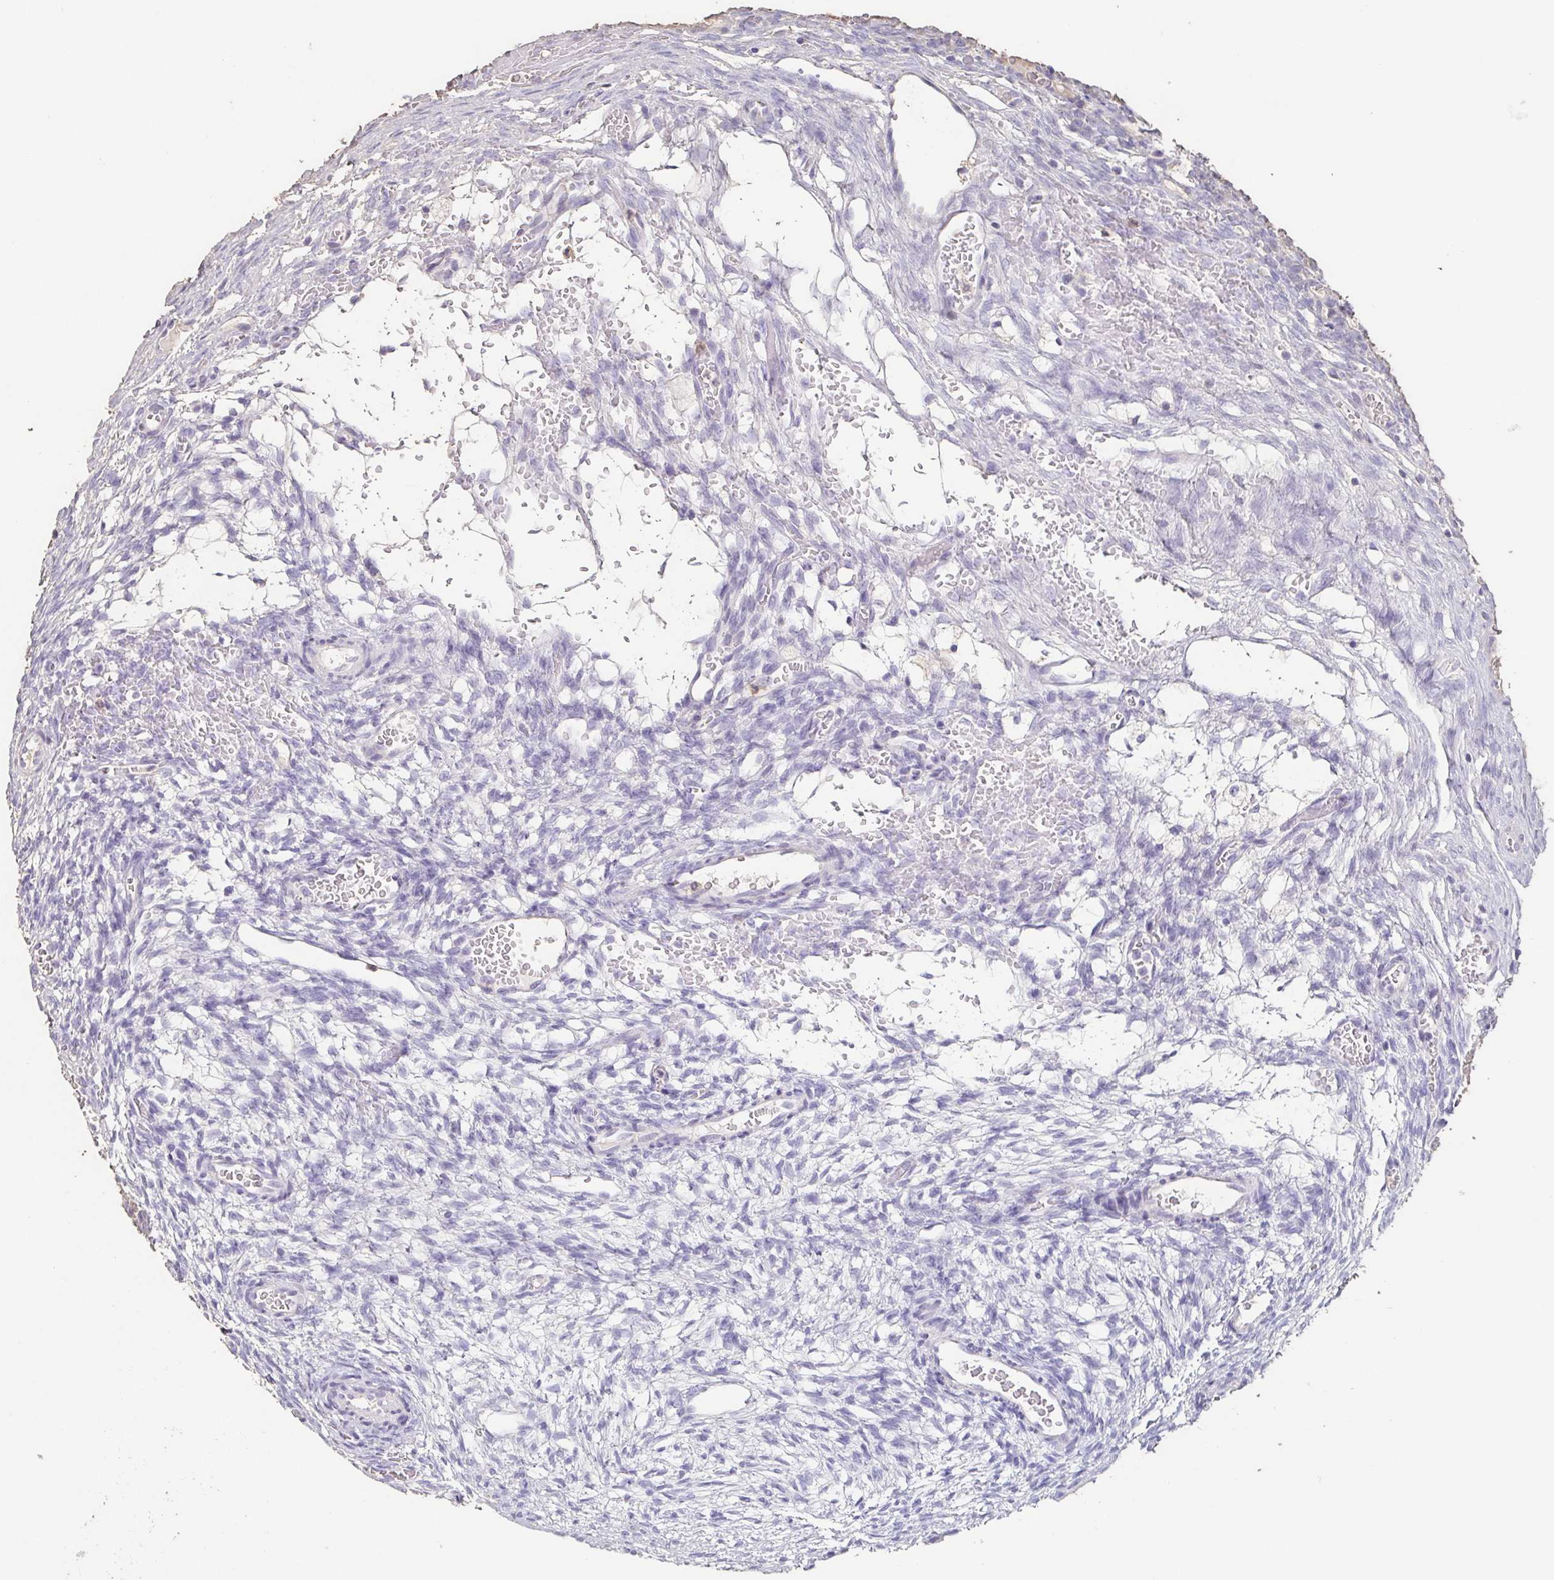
{"staining": {"intensity": "negative", "quantity": "none", "location": "none"}, "tissue": "ovary", "cell_type": "Ovarian stroma cells", "image_type": "normal", "snomed": [{"axis": "morphology", "description": "Normal tissue, NOS"}, {"axis": "topography", "description": "Ovary"}], "caption": "The image displays no significant positivity in ovarian stroma cells of ovary.", "gene": "BPIFA2", "patient": {"sex": "female", "age": 34}}